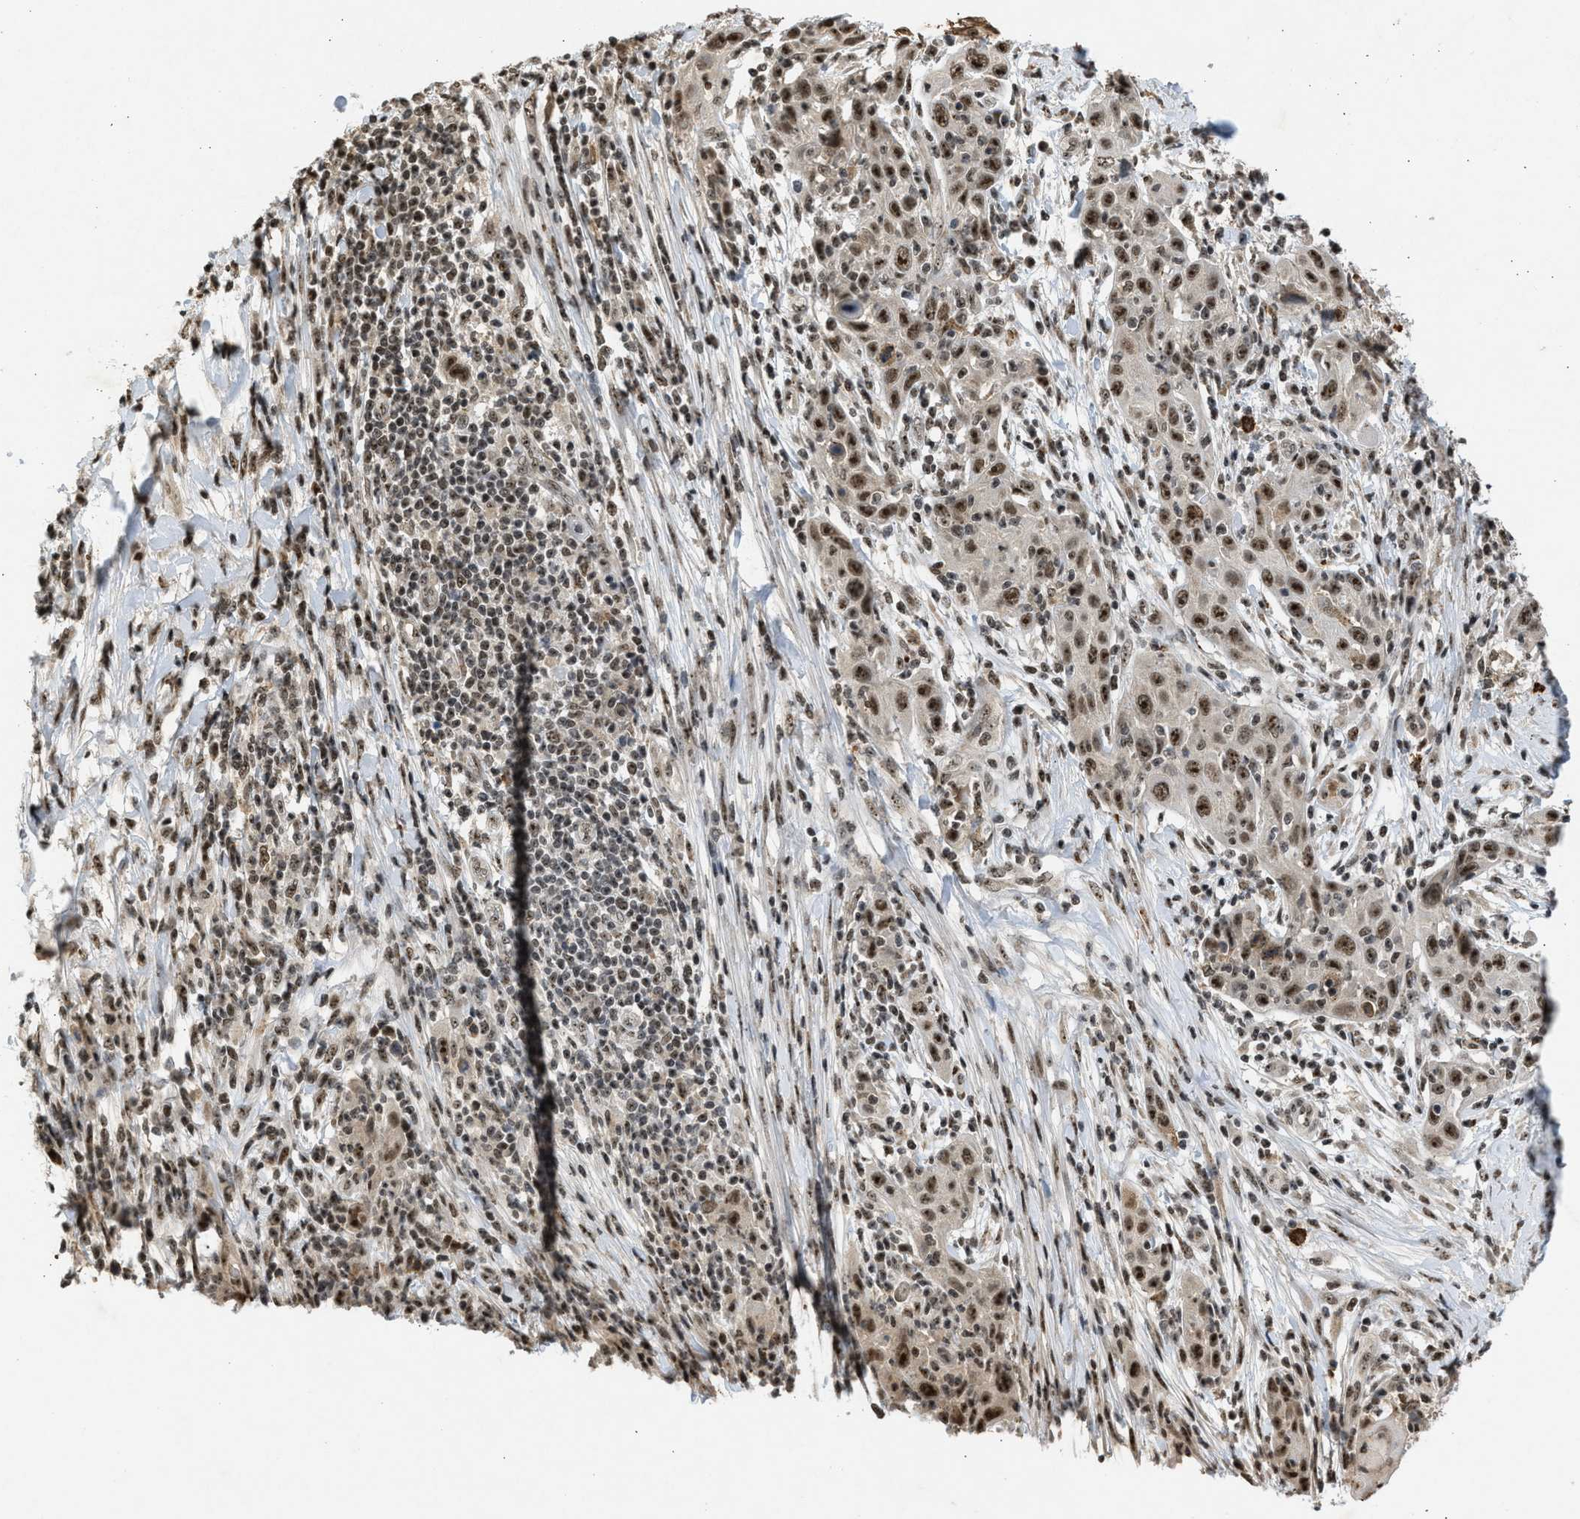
{"staining": {"intensity": "moderate", "quantity": ">75%", "location": "nuclear"}, "tissue": "skin cancer", "cell_type": "Tumor cells", "image_type": "cancer", "snomed": [{"axis": "morphology", "description": "Squamous cell carcinoma, NOS"}, {"axis": "topography", "description": "Skin"}], "caption": "Squamous cell carcinoma (skin) was stained to show a protein in brown. There is medium levels of moderate nuclear expression in about >75% of tumor cells. (IHC, brightfield microscopy, high magnification).", "gene": "TFDP2", "patient": {"sex": "female", "age": 88}}